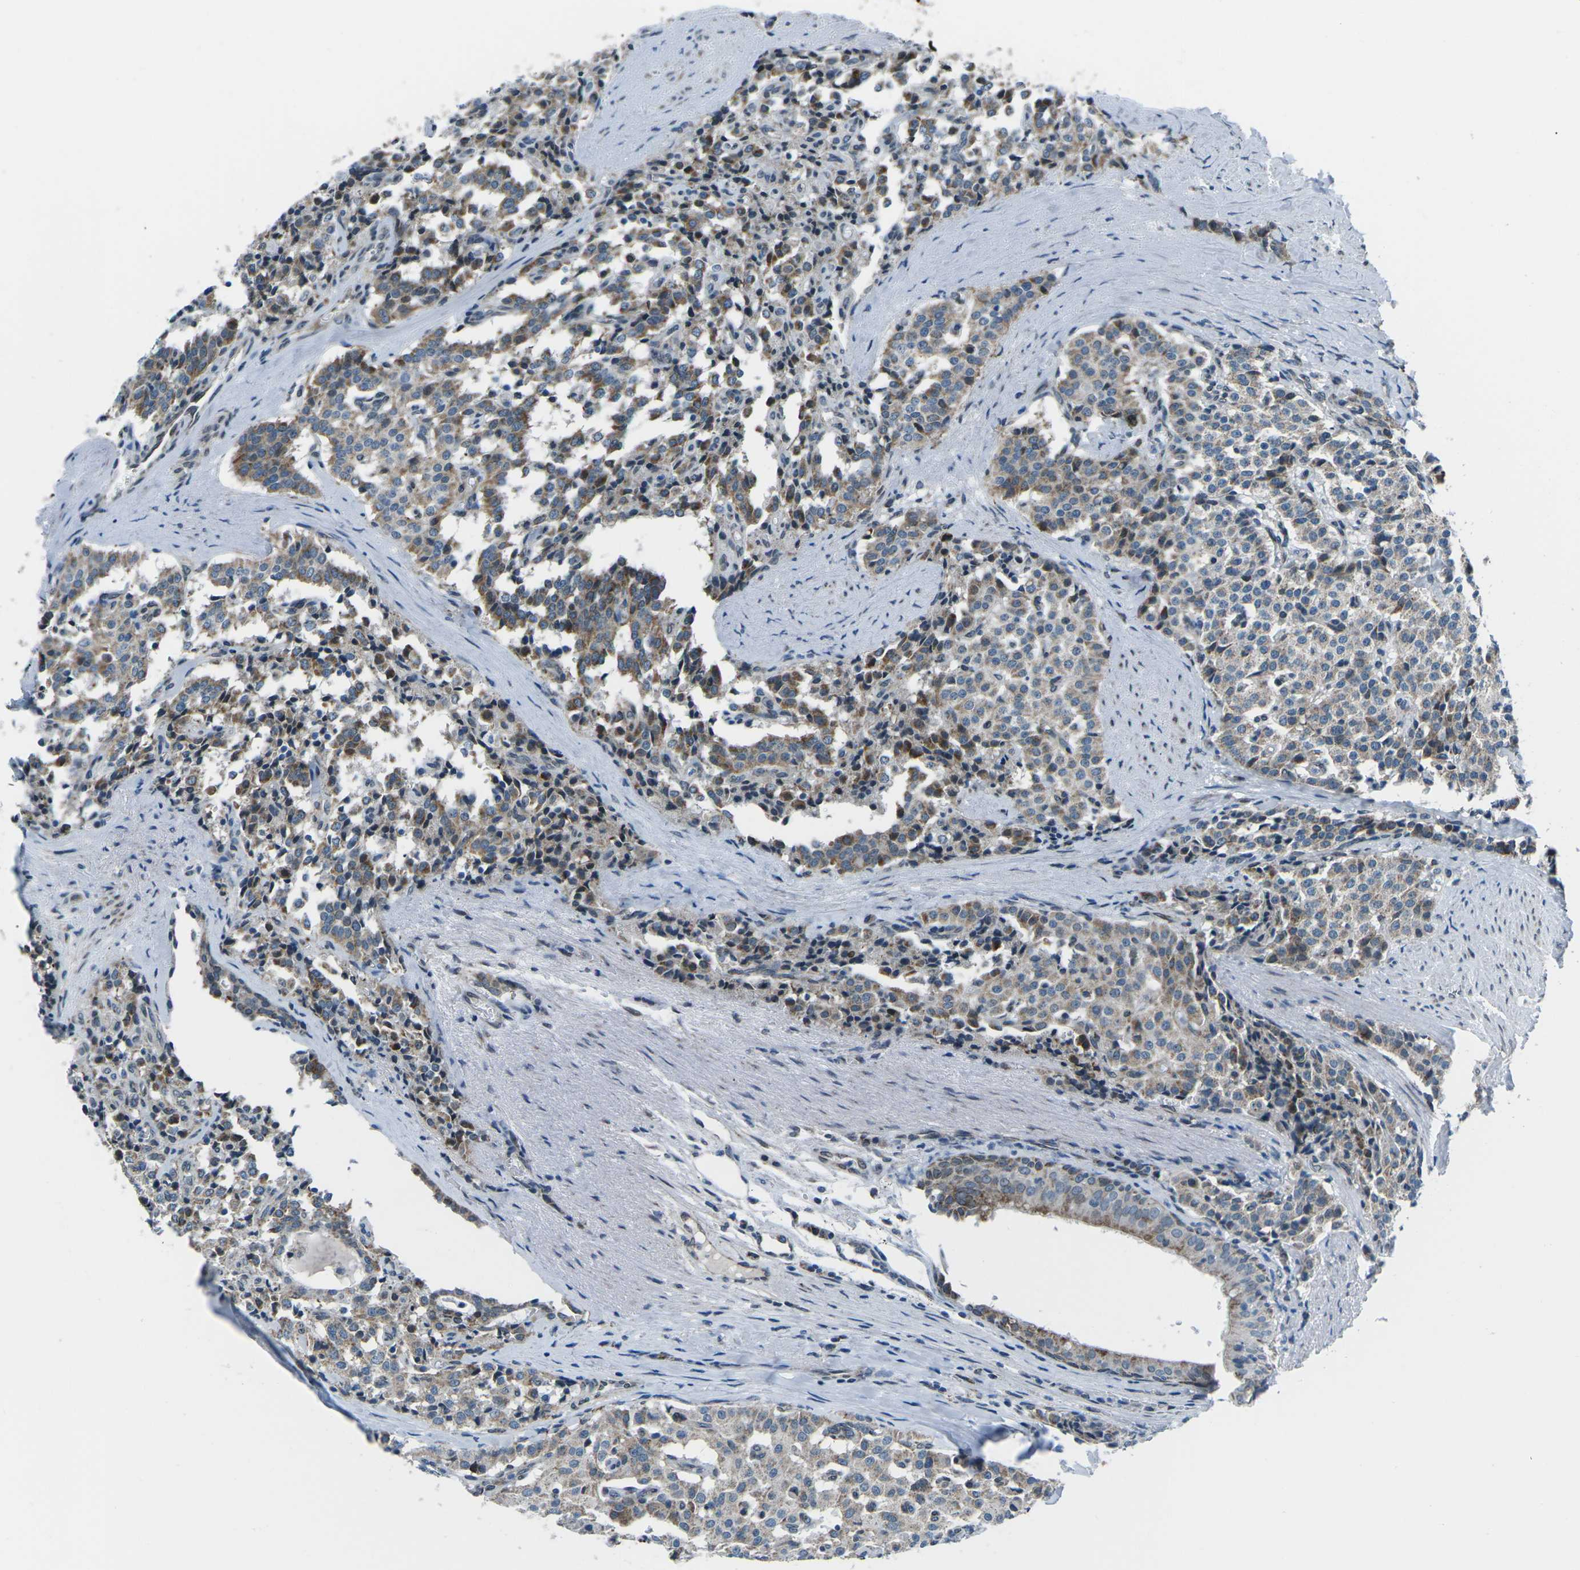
{"staining": {"intensity": "moderate", "quantity": "25%-75%", "location": "cytoplasmic/membranous"}, "tissue": "carcinoid", "cell_type": "Tumor cells", "image_type": "cancer", "snomed": [{"axis": "morphology", "description": "Carcinoid, malignant, NOS"}, {"axis": "topography", "description": "Lung"}], "caption": "Carcinoid stained with a protein marker reveals moderate staining in tumor cells.", "gene": "RFESD", "patient": {"sex": "male", "age": 30}}